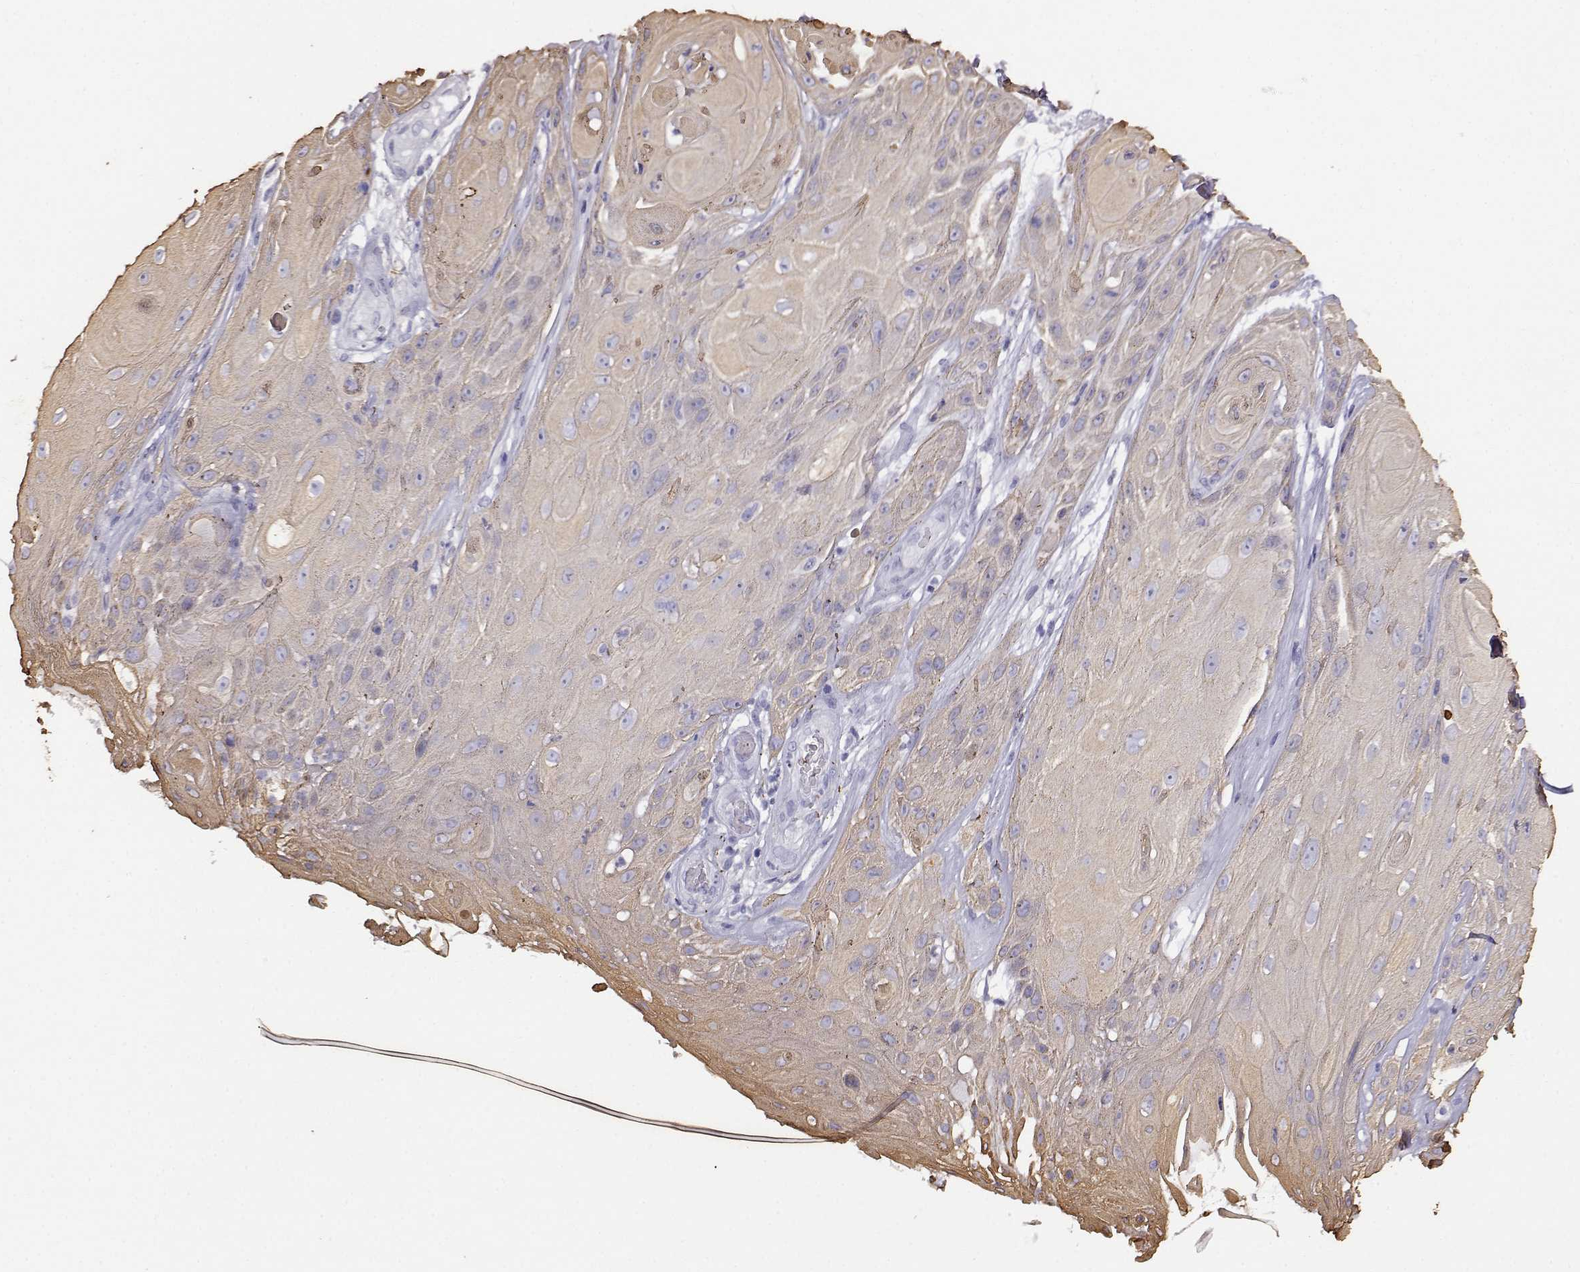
{"staining": {"intensity": "weak", "quantity": "<25%", "location": "cytoplasmic/membranous"}, "tissue": "skin cancer", "cell_type": "Tumor cells", "image_type": "cancer", "snomed": [{"axis": "morphology", "description": "Squamous cell carcinoma, NOS"}, {"axis": "topography", "description": "Skin"}], "caption": "Tumor cells show no significant protein staining in skin cancer.", "gene": "AKR1B1", "patient": {"sex": "male", "age": 62}}